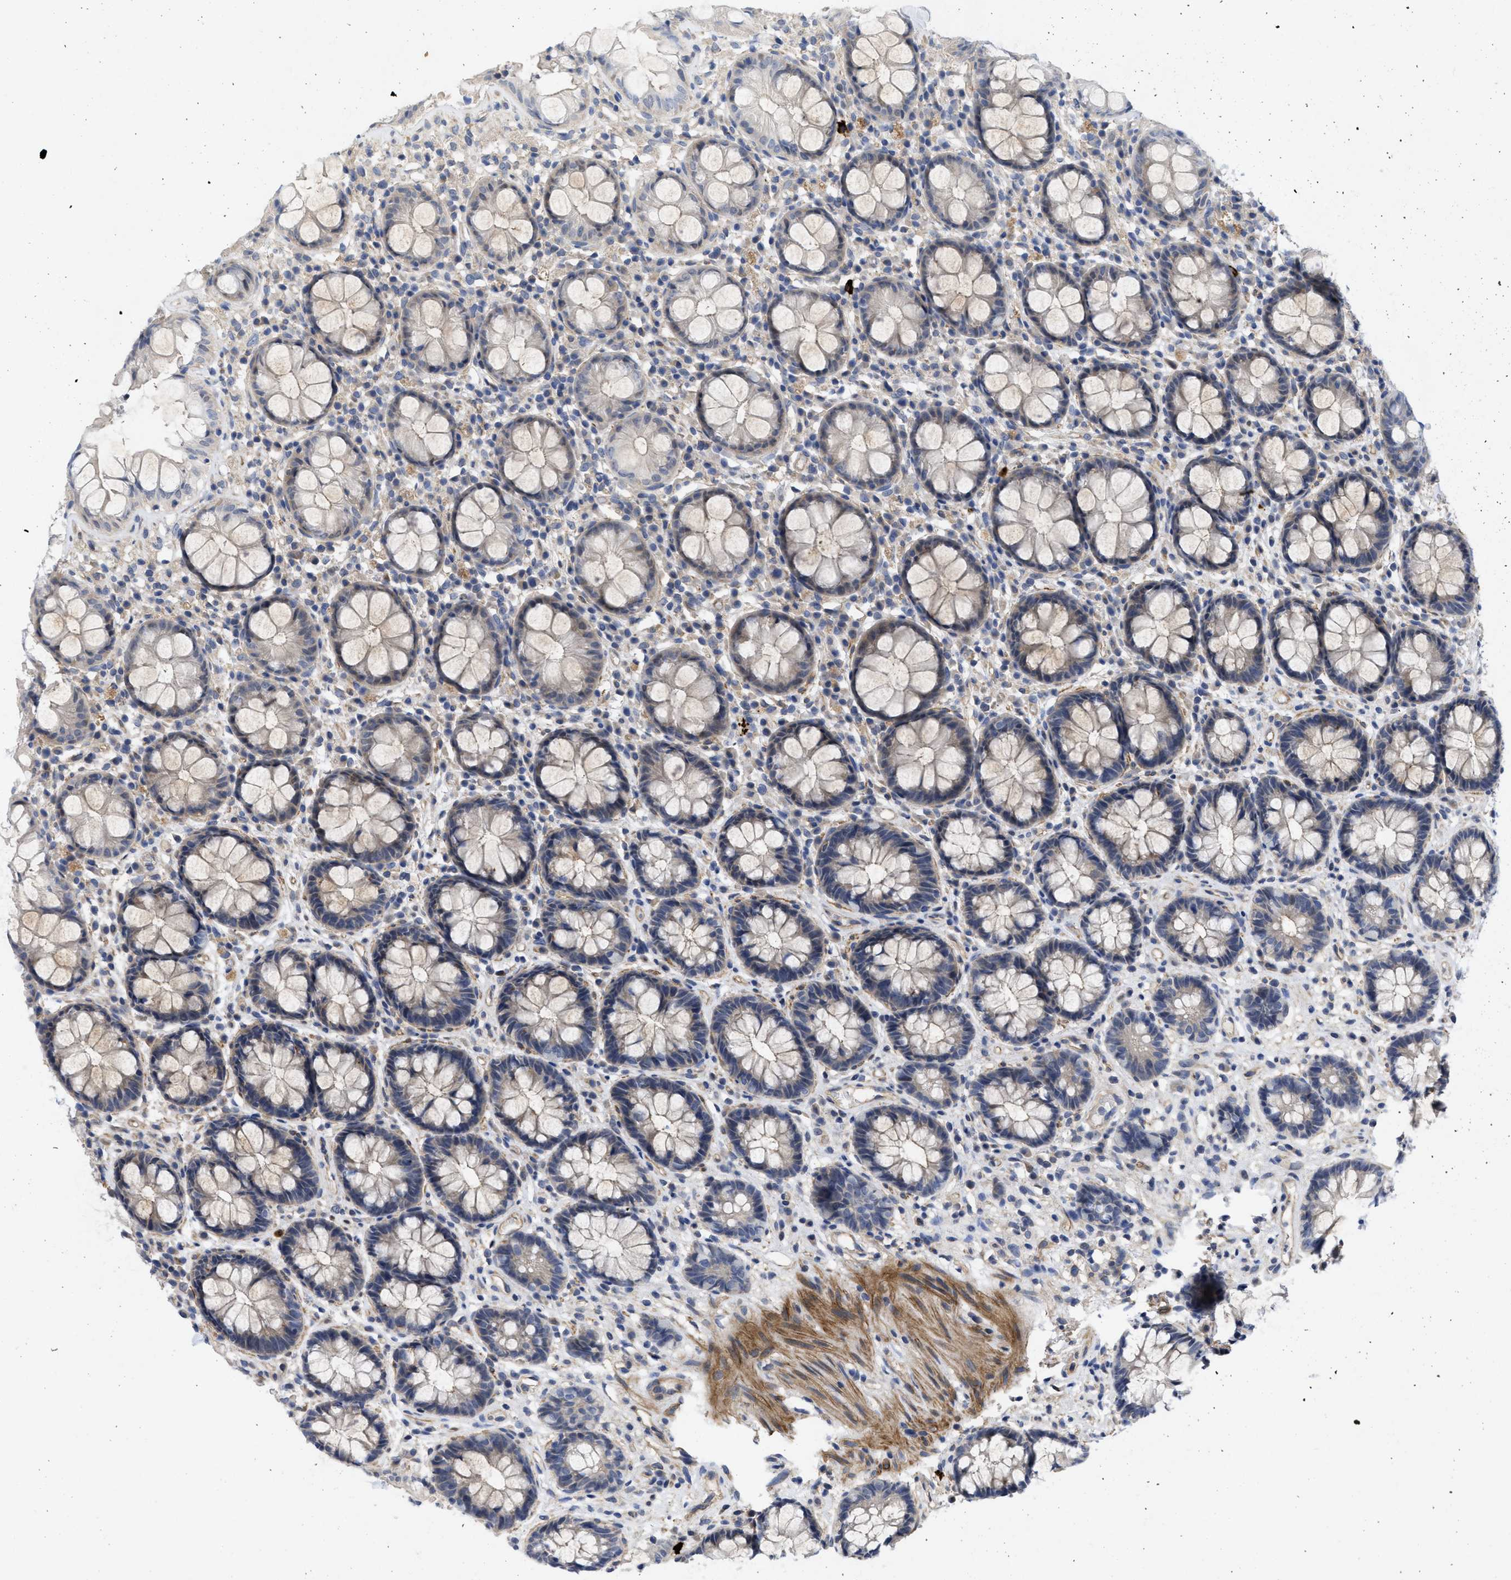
{"staining": {"intensity": "weak", "quantity": "25%-75%", "location": "cytoplasmic/membranous"}, "tissue": "rectum", "cell_type": "Glandular cells", "image_type": "normal", "snomed": [{"axis": "morphology", "description": "Normal tissue, NOS"}, {"axis": "topography", "description": "Rectum"}], "caption": "Weak cytoplasmic/membranous protein positivity is appreciated in about 25%-75% of glandular cells in rectum. (Brightfield microscopy of DAB IHC at high magnification).", "gene": "ARHGEF26", "patient": {"sex": "male", "age": 64}}